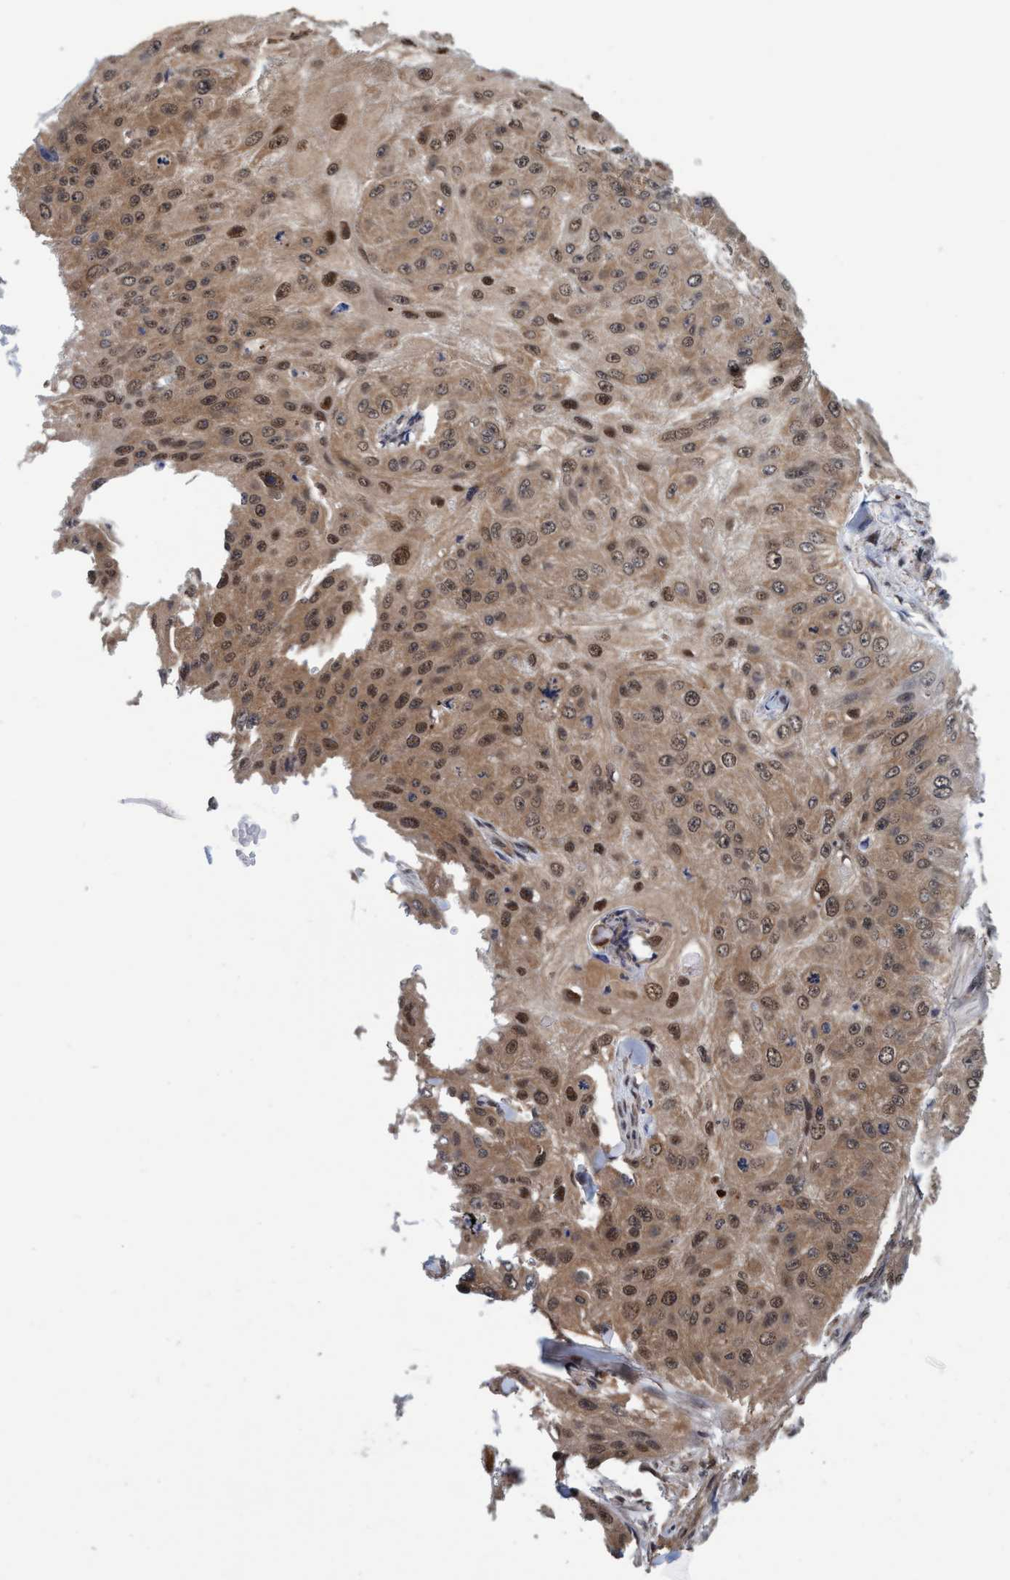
{"staining": {"intensity": "weak", "quantity": ">75%", "location": "cytoplasmic/membranous,nuclear"}, "tissue": "skin cancer", "cell_type": "Tumor cells", "image_type": "cancer", "snomed": [{"axis": "morphology", "description": "Squamous cell carcinoma, NOS"}, {"axis": "topography", "description": "Skin"}], "caption": "The photomicrograph displays a brown stain indicating the presence of a protein in the cytoplasmic/membranous and nuclear of tumor cells in skin squamous cell carcinoma.", "gene": "PSMD12", "patient": {"sex": "female", "age": 80}}